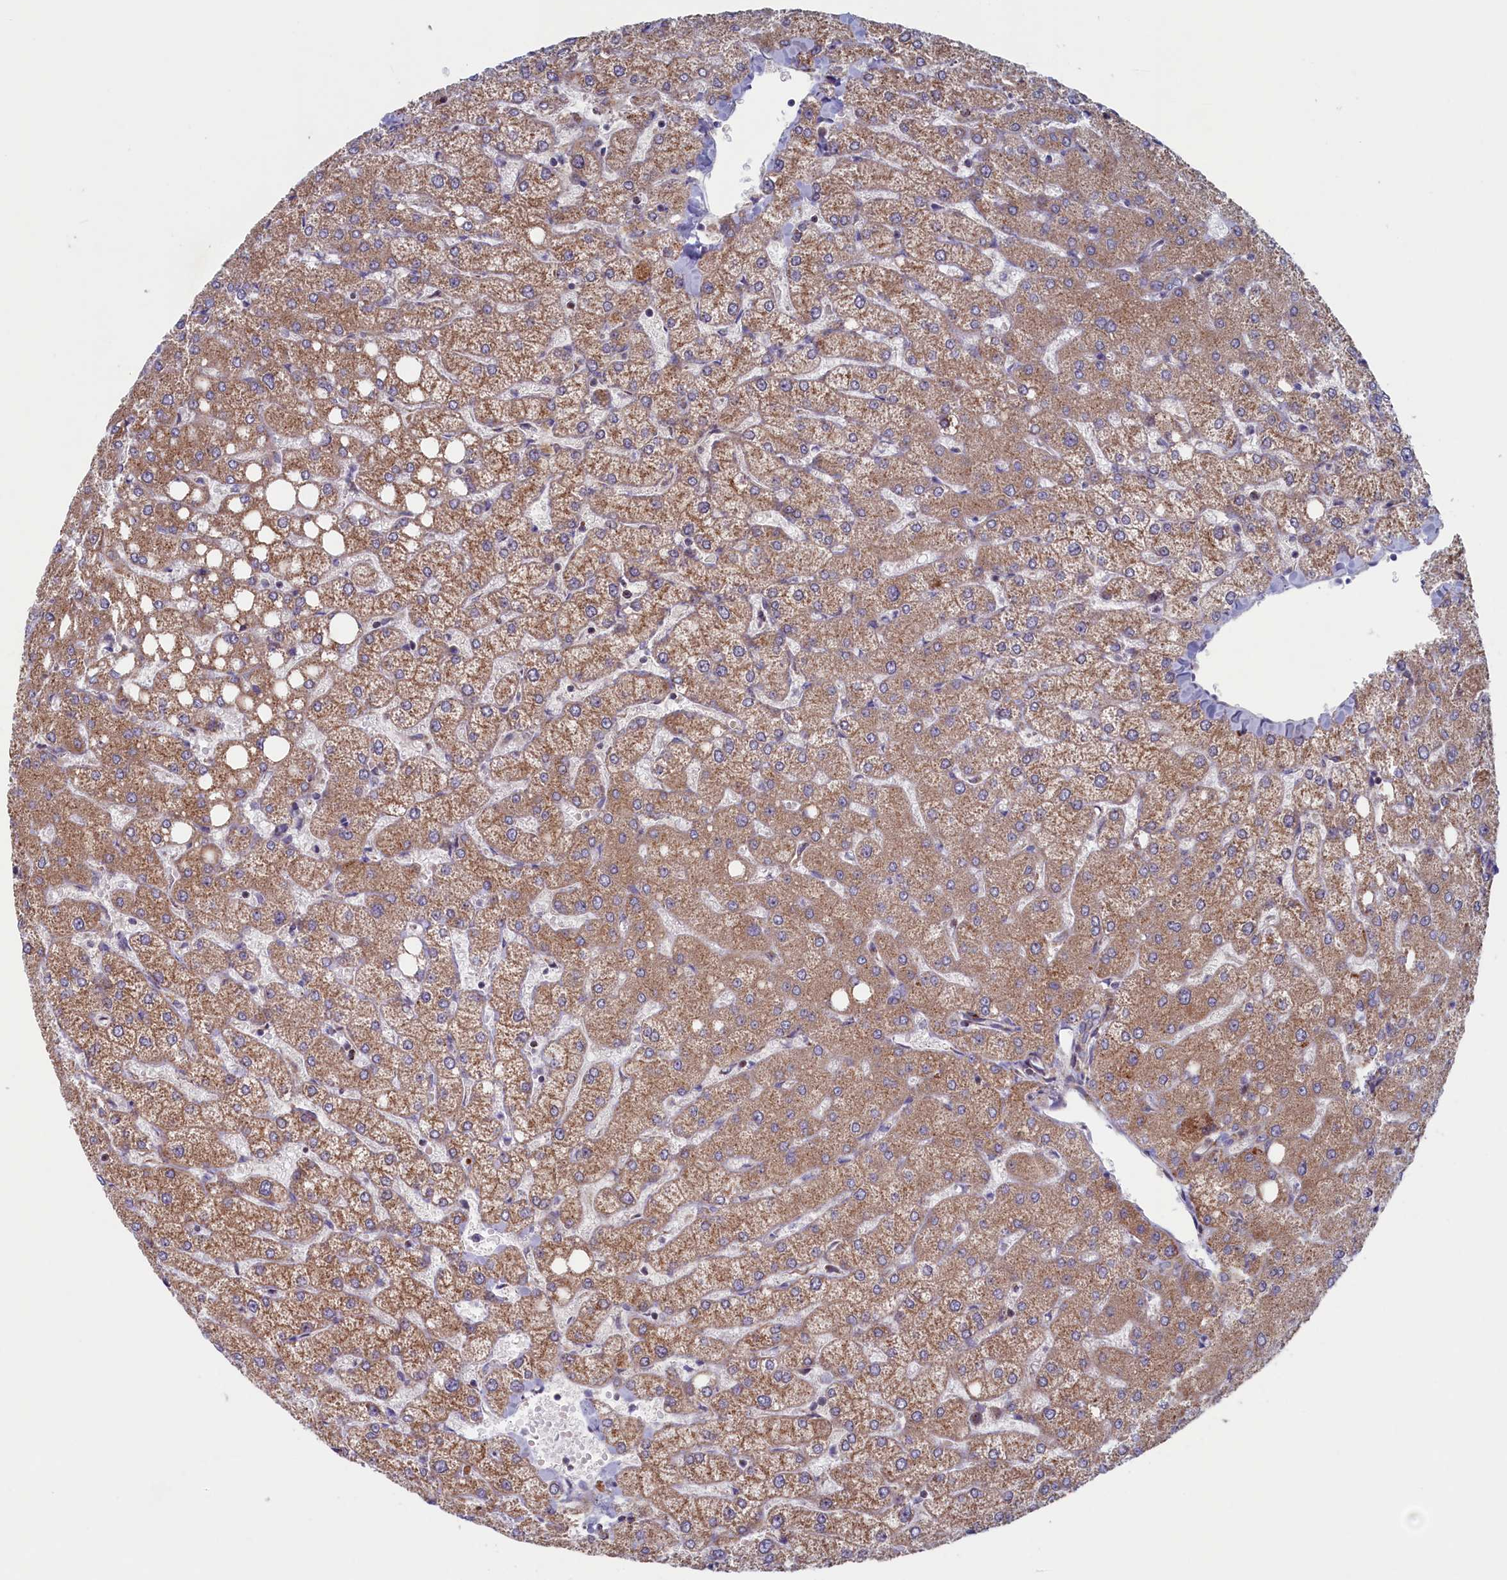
{"staining": {"intensity": "weak", "quantity": "25%-75%", "location": "cytoplasmic/membranous"}, "tissue": "liver", "cell_type": "Cholangiocytes", "image_type": "normal", "snomed": [{"axis": "morphology", "description": "Normal tissue, NOS"}, {"axis": "topography", "description": "Liver"}], "caption": "Benign liver displays weak cytoplasmic/membranous positivity in approximately 25%-75% of cholangiocytes, visualized by immunohistochemistry.", "gene": "MTFMT", "patient": {"sex": "female", "age": 54}}